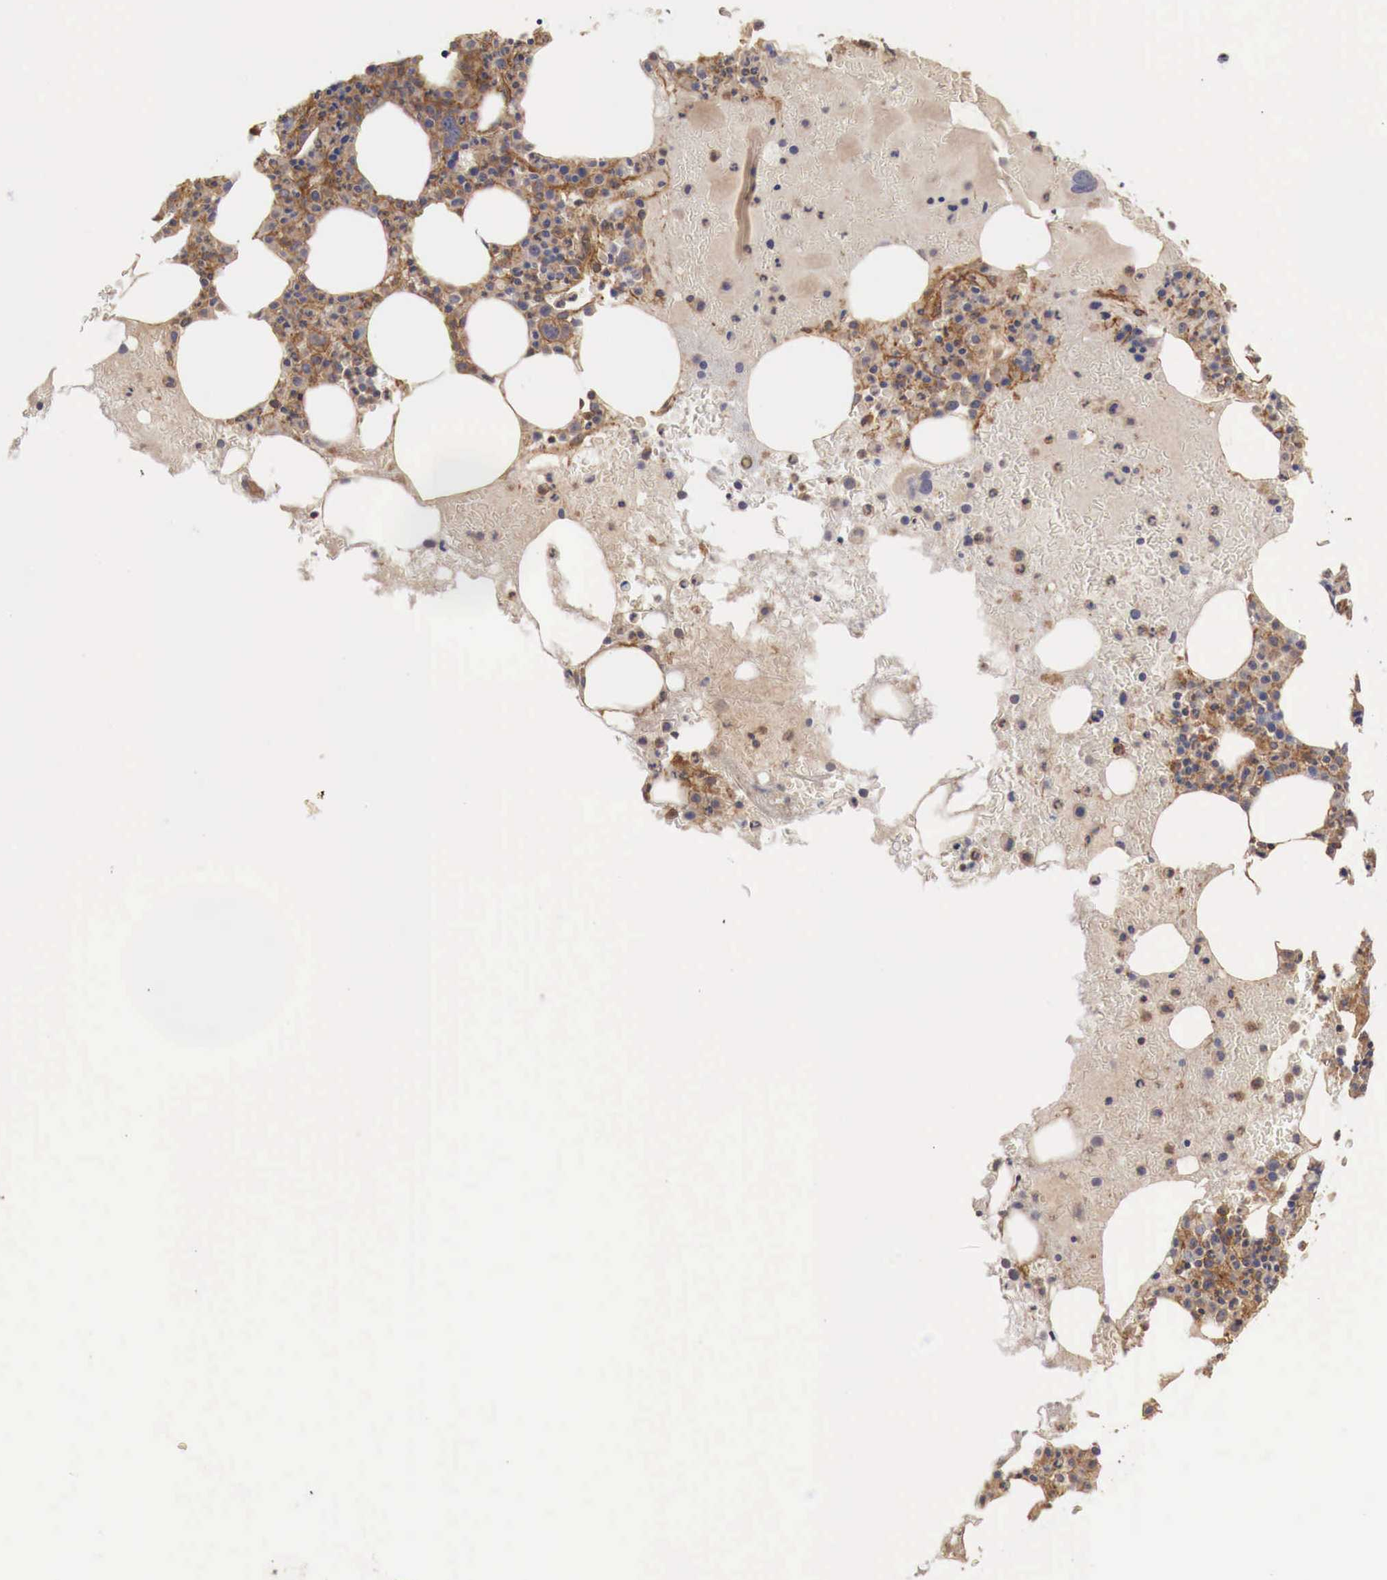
{"staining": {"intensity": "moderate", "quantity": "25%-75%", "location": "cytoplasmic/membranous"}, "tissue": "bone marrow", "cell_type": "Hematopoietic cells", "image_type": "normal", "snomed": [{"axis": "morphology", "description": "Normal tissue, NOS"}, {"axis": "topography", "description": "Bone marrow"}], "caption": "This histopathology image demonstrates immunohistochemistry staining of unremarkable human bone marrow, with medium moderate cytoplasmic/membranous expression in approximately 25%-75% of hematopoietic cells.", "gene": "ARMCX4", "patient": {"sex": "female", "age": 88}}